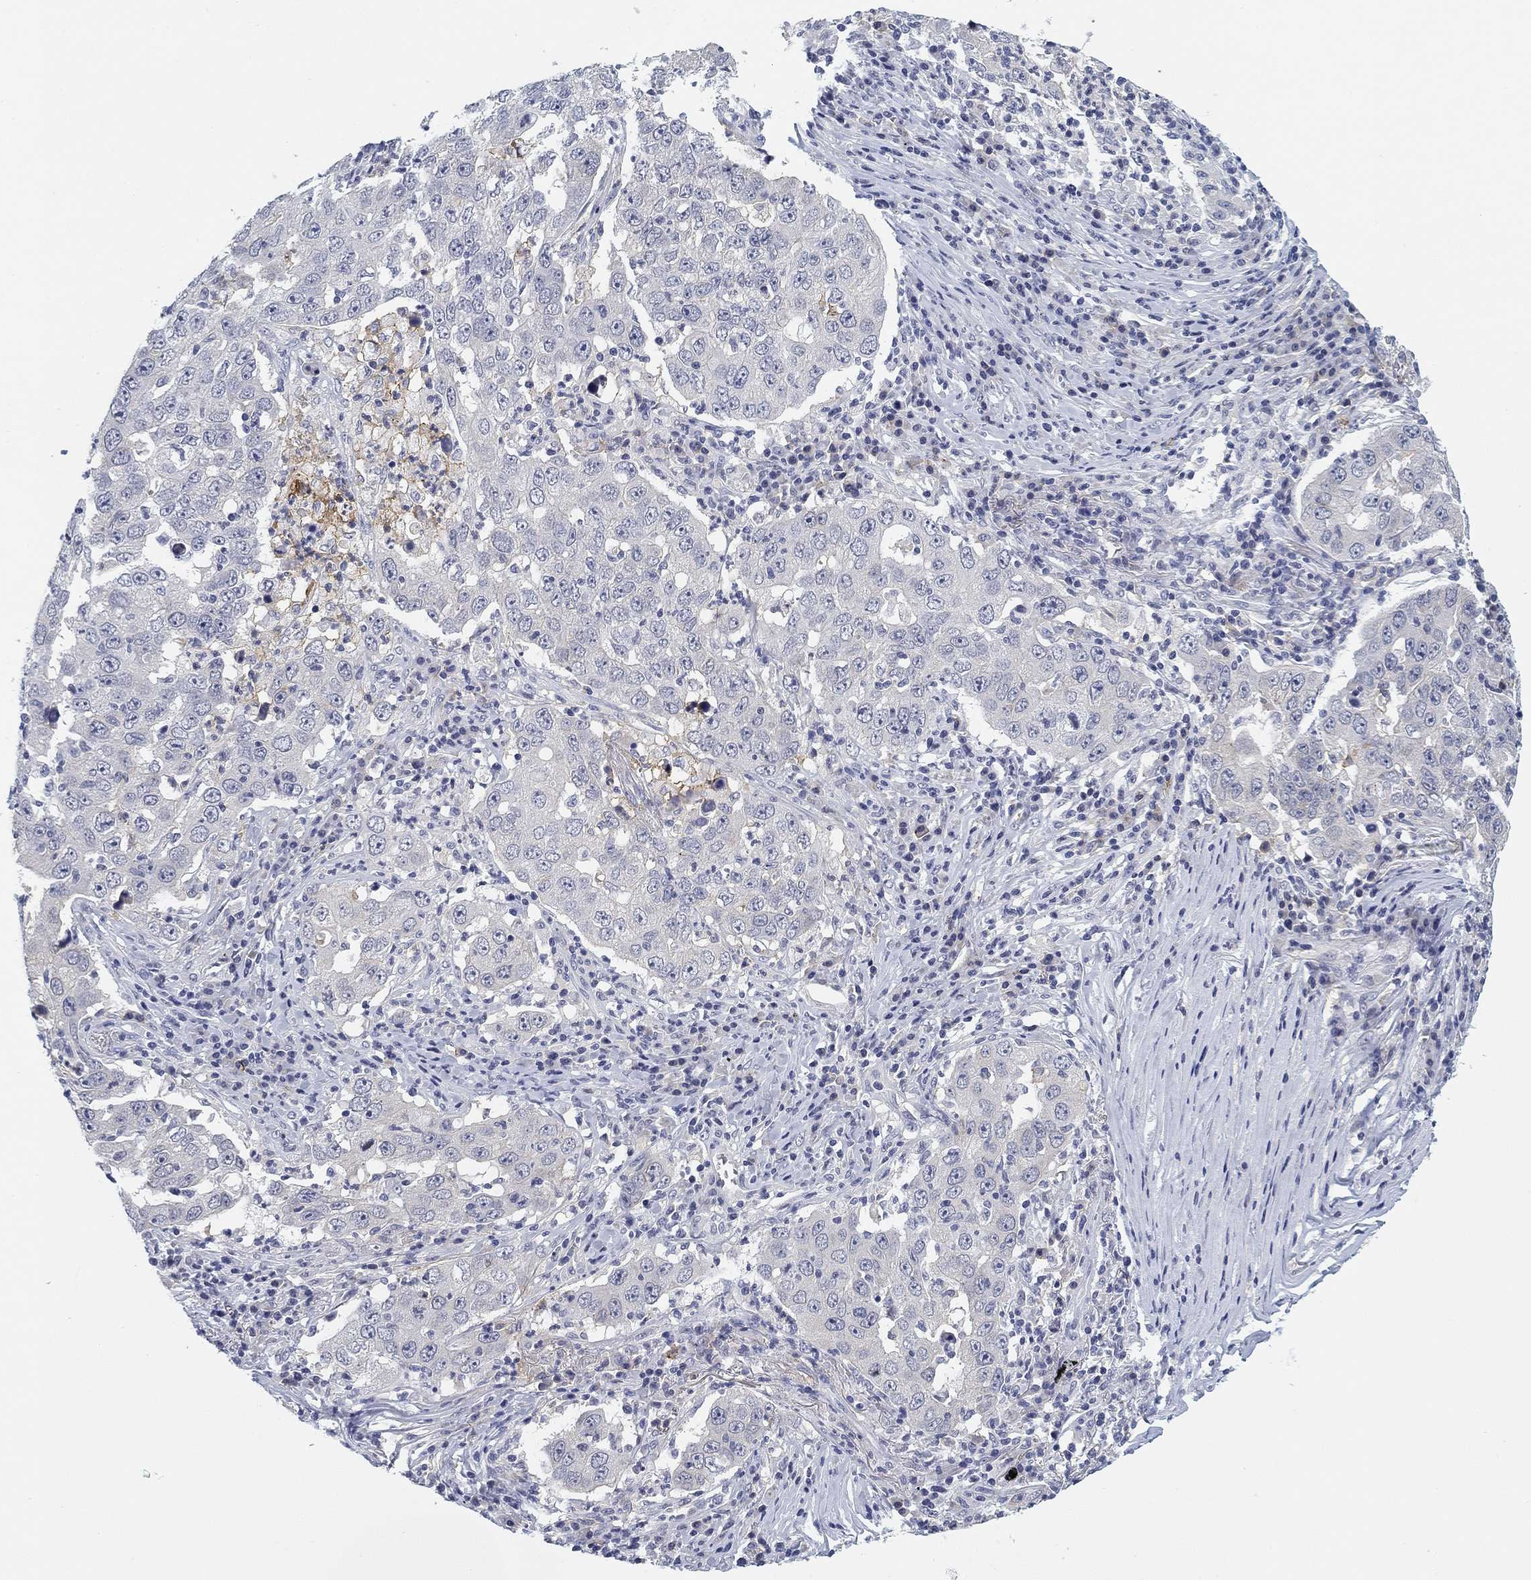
{"staining": {"intensity": "negative", "quantity": "none", "location": "none"}, "tissue": "lung cancer", "cell_type": "Tumor cells", "image_type": "cancer", "snomed": [{"axis": "morphology", "description": "Adenocarcinoma, NOS"}, {"axis": "topography", "description": "Lung"}], "caption": "Immunohistochemistry micrograph of human lung cancer stained for a protein (brown), which exhibits no staining in tumor cells.", "gene": "SLC2A5", "patient": {"sex": "male", "age": 73}}